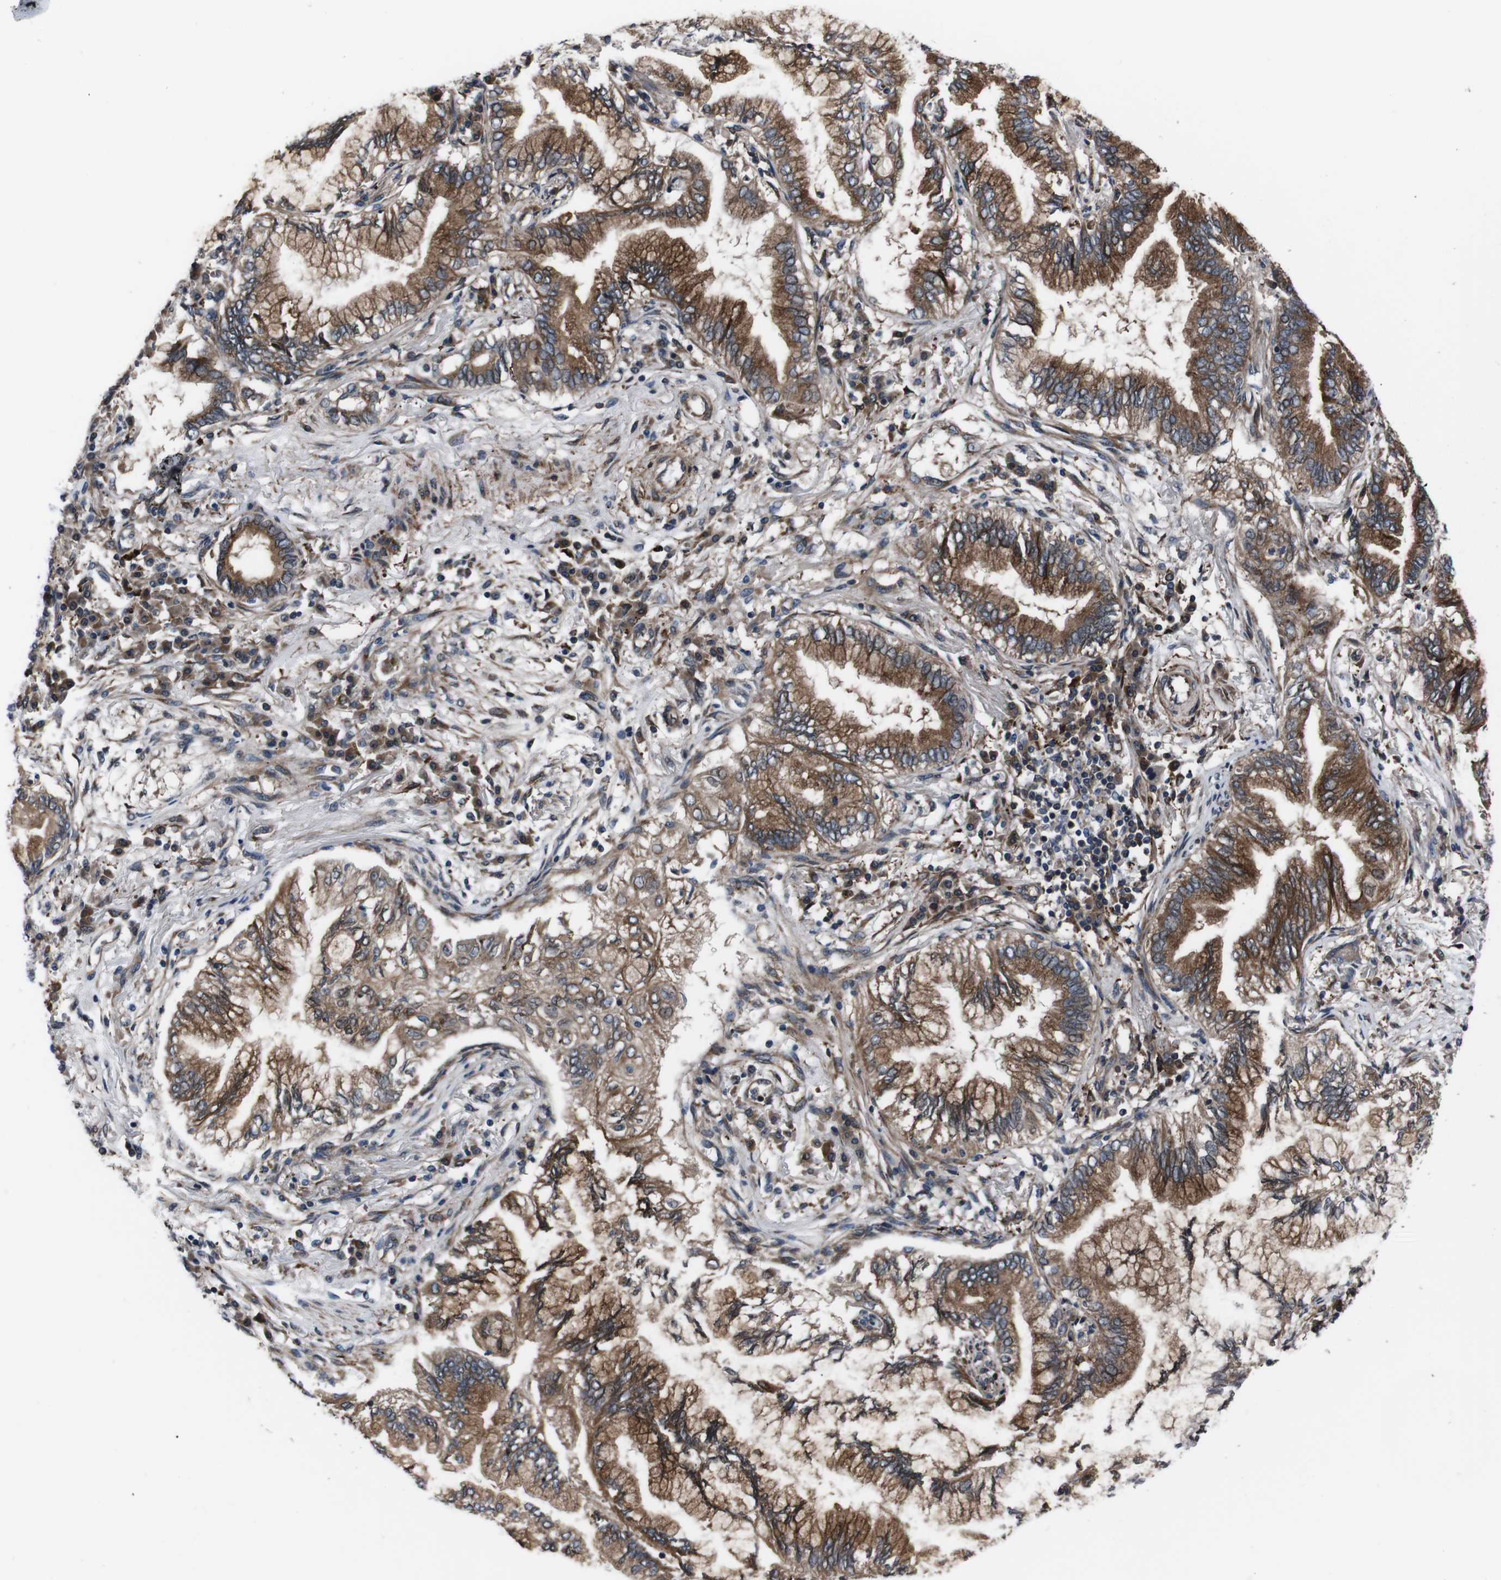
{"staining": {"intensity": "strong", "quantity": ">75%", "location": "cytoplasmic/membranous"}, "tissue": "lung cancer", "cell_type": "Tumor cells", "image_type": "cancer", "snomed": [{"axis": "morphology", "description": "Normal tissue, NOS"}, {"axis": "morphology", "description": "Adenocarcinoma, NOS"}, {"axis": "topography", "description": "Bronchus"}, {"axis": "topography", "description": "Lung"}], "caption": "Immunohistochemical staining of human lung adenocarcinoma reveals high levels of strong cytoplasmic/membranous protein positivity in about >75% of tumor cells. (DAB = brown stain, brightfield microscopy at high magnification).", "gene": "EIF4A2", "patient": {"sex": "female", "age": 70}}